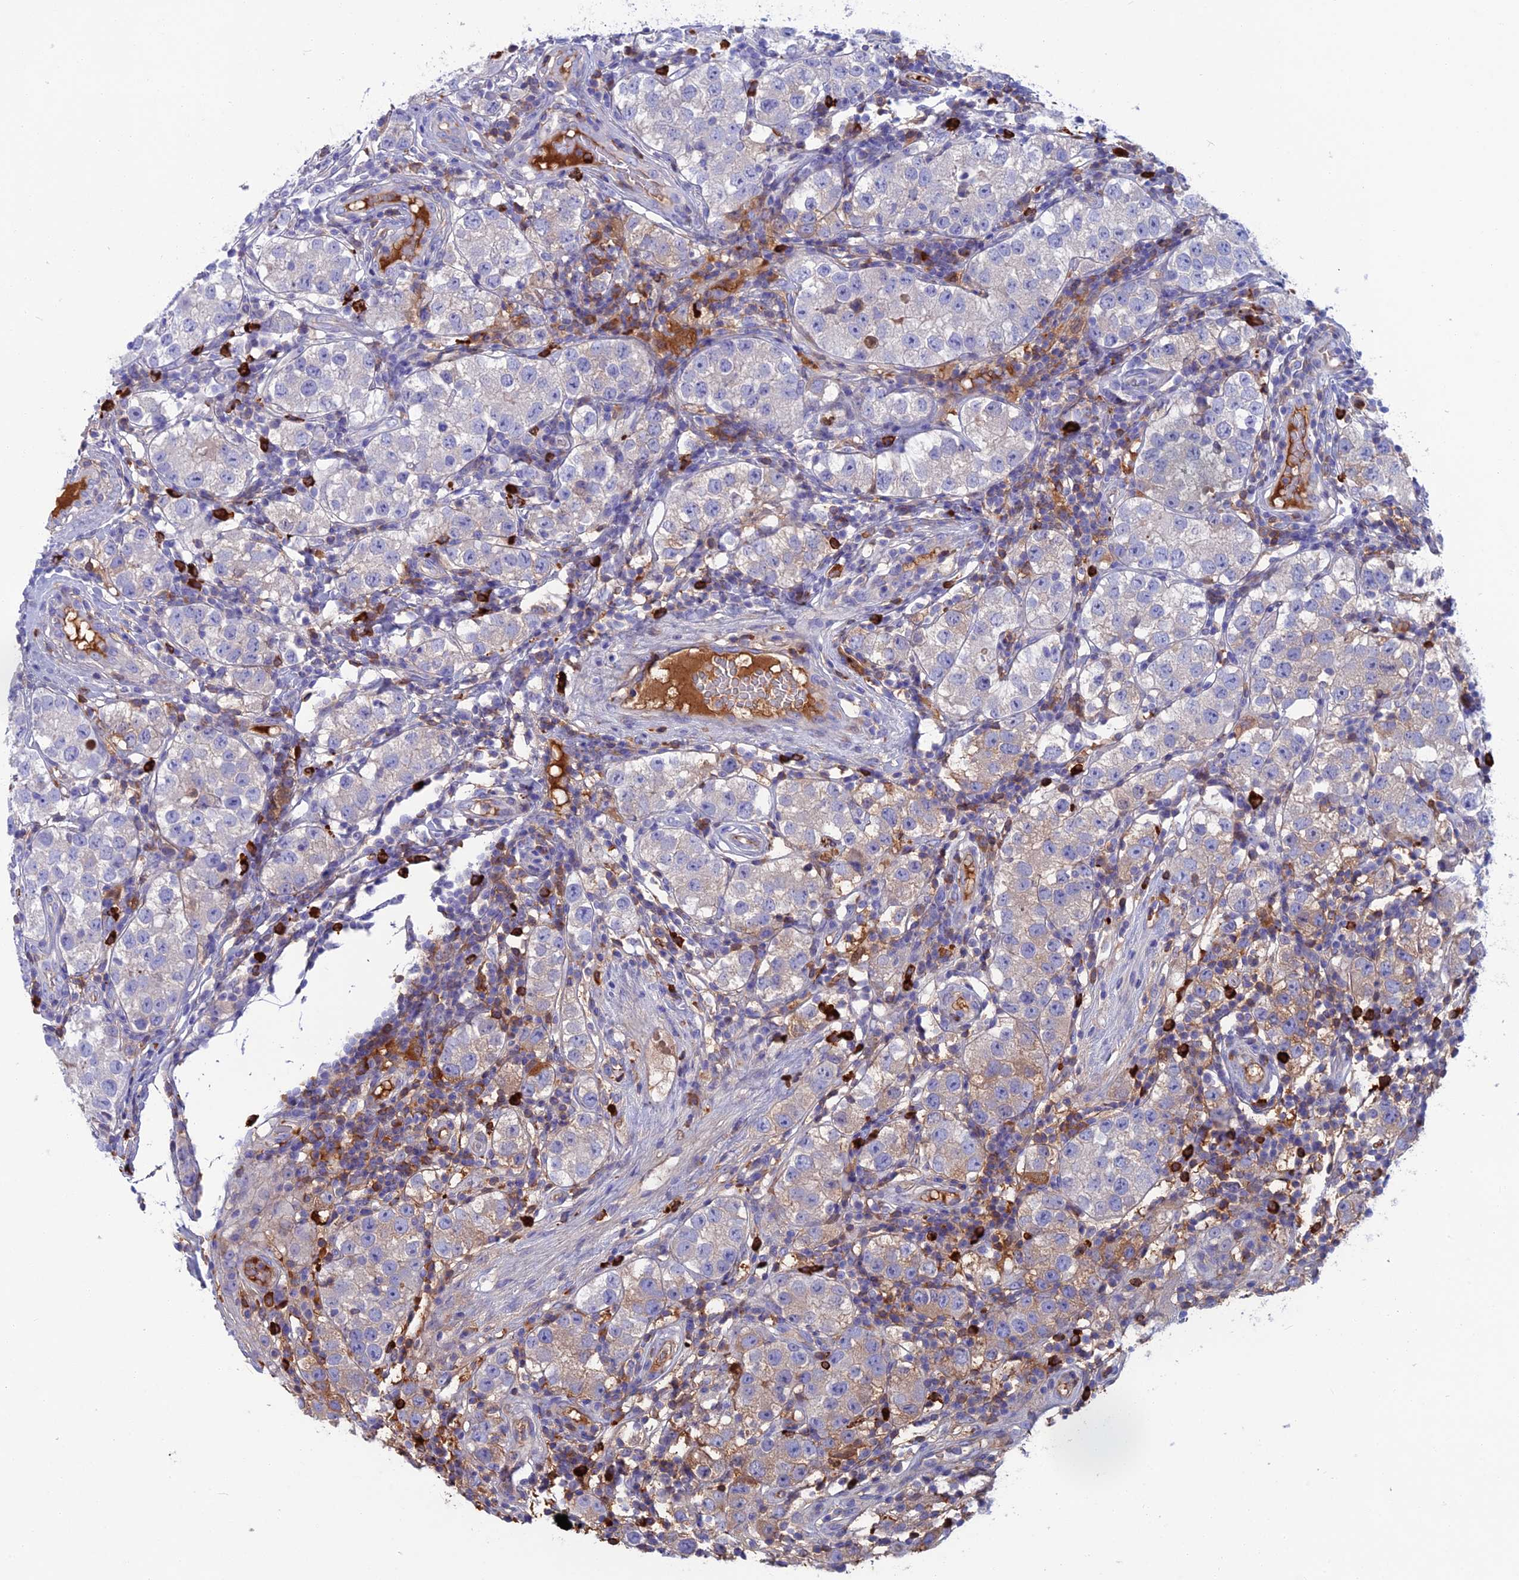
{"staining": {"intensity": "weak", "quantity": "<25%", "location": "cytoplasmic/membranous"}, "tissue": "testis cancer", "cell_type": "Tumor cells", "image_type": "cancer", "snomed": [{"axis": "morphology", "description": "Seminoma, NOS"}, {"axis": "topography", "description": "Testis"}], "caption": "A photomicrograph of testis cancer (seminoma) stained for a protein displays no brown staining in tumor cells.", "gene": "SNAP91", "patient": {"sex": "male", "age": 34}}